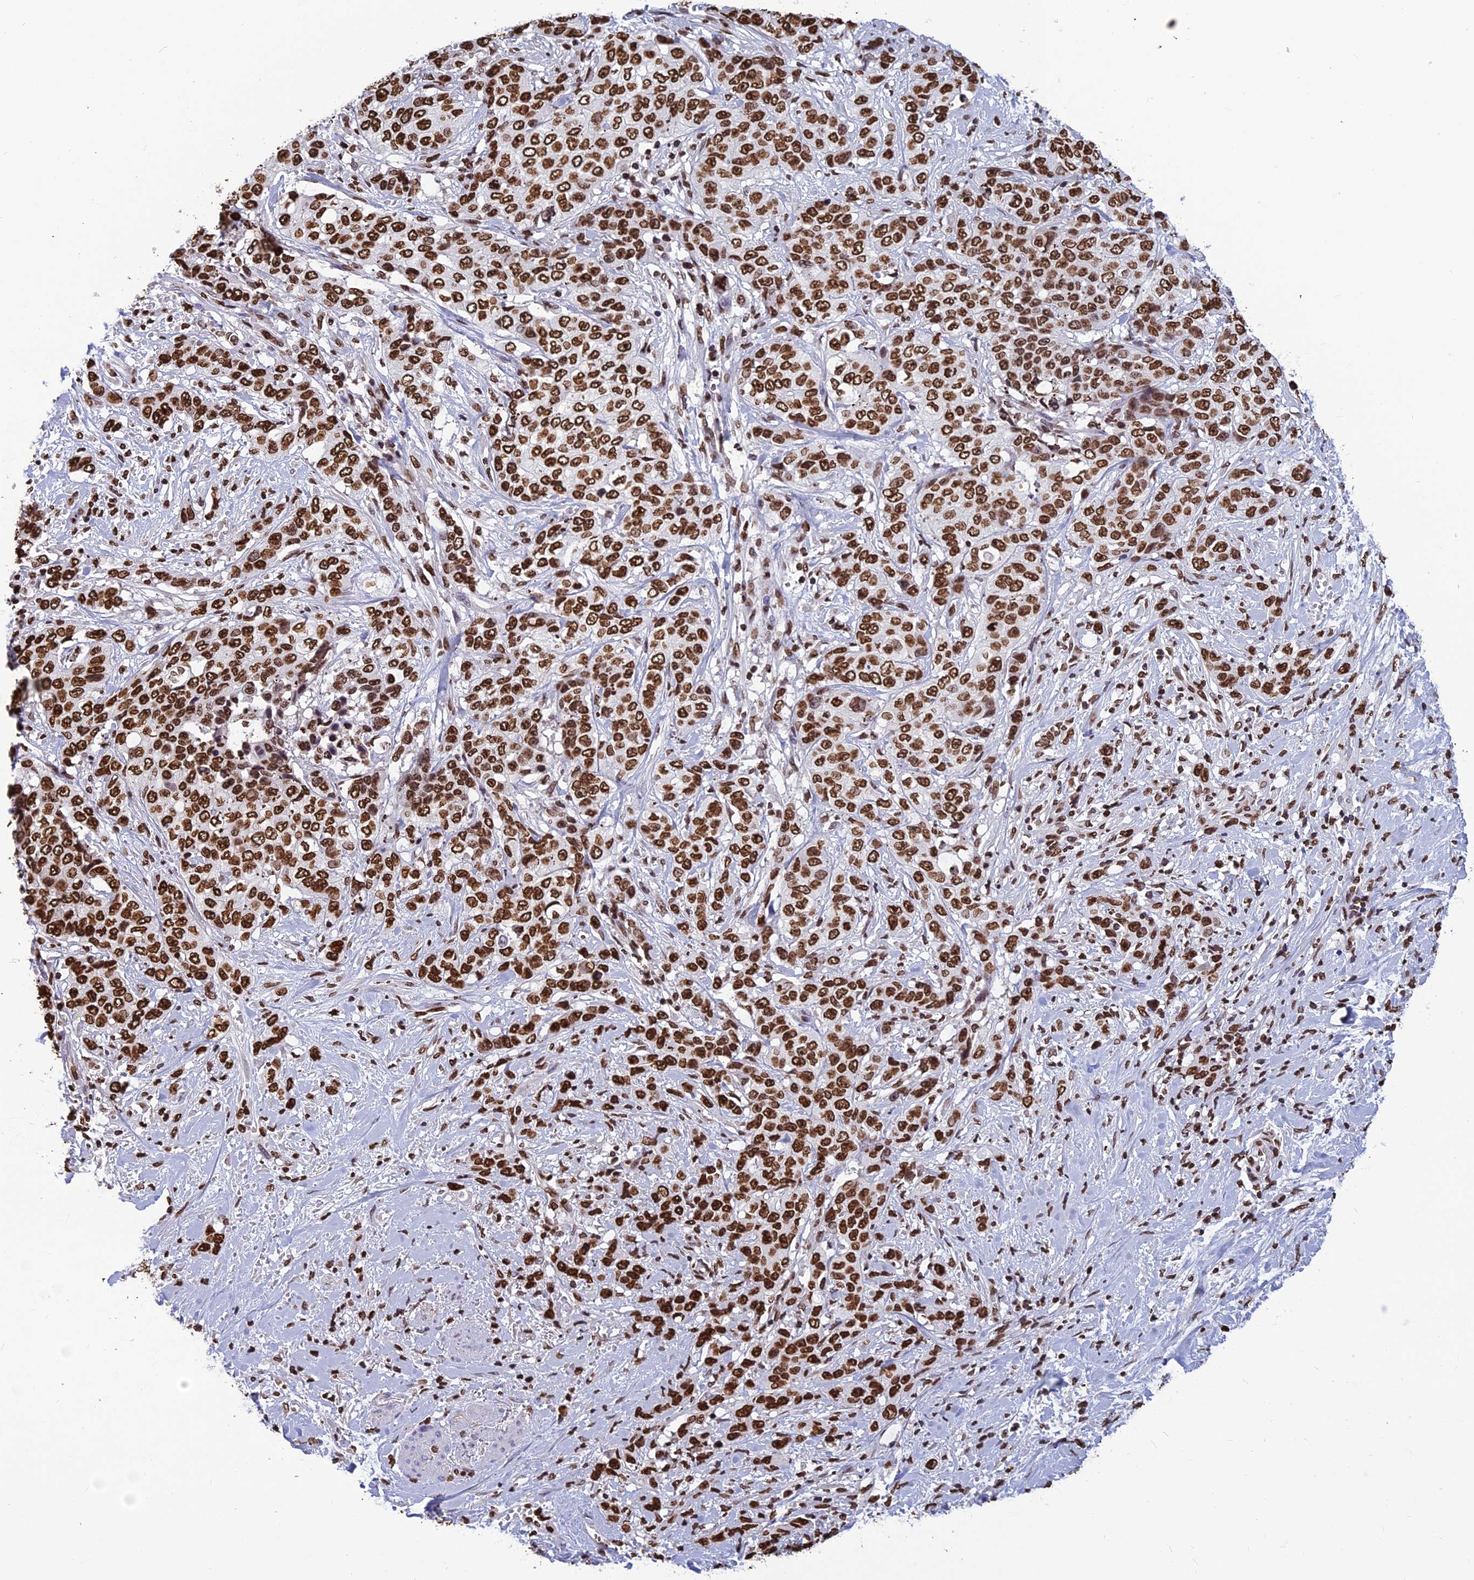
{"staining": {"intensity": "strong", "quantity": ">75%", "location": "nuclear"}, "tissue": "stomach cancer", "cell_type": "Tumor cells", "image_type": "cancer", "snomed": [{"axis": "morphology", "description": "Adenocarcinoma, NOS"}, {"axis": "topography", "description": "Stomach, upper"}], "caption": "Human stomach cancer (adenocarcinoma) stained with a brown dye reveals strong nuclear positive staining in approximately >75% of tumor cells.", "gene": "AKAP17A", "patient": {"sex": "male", "age": 62}}